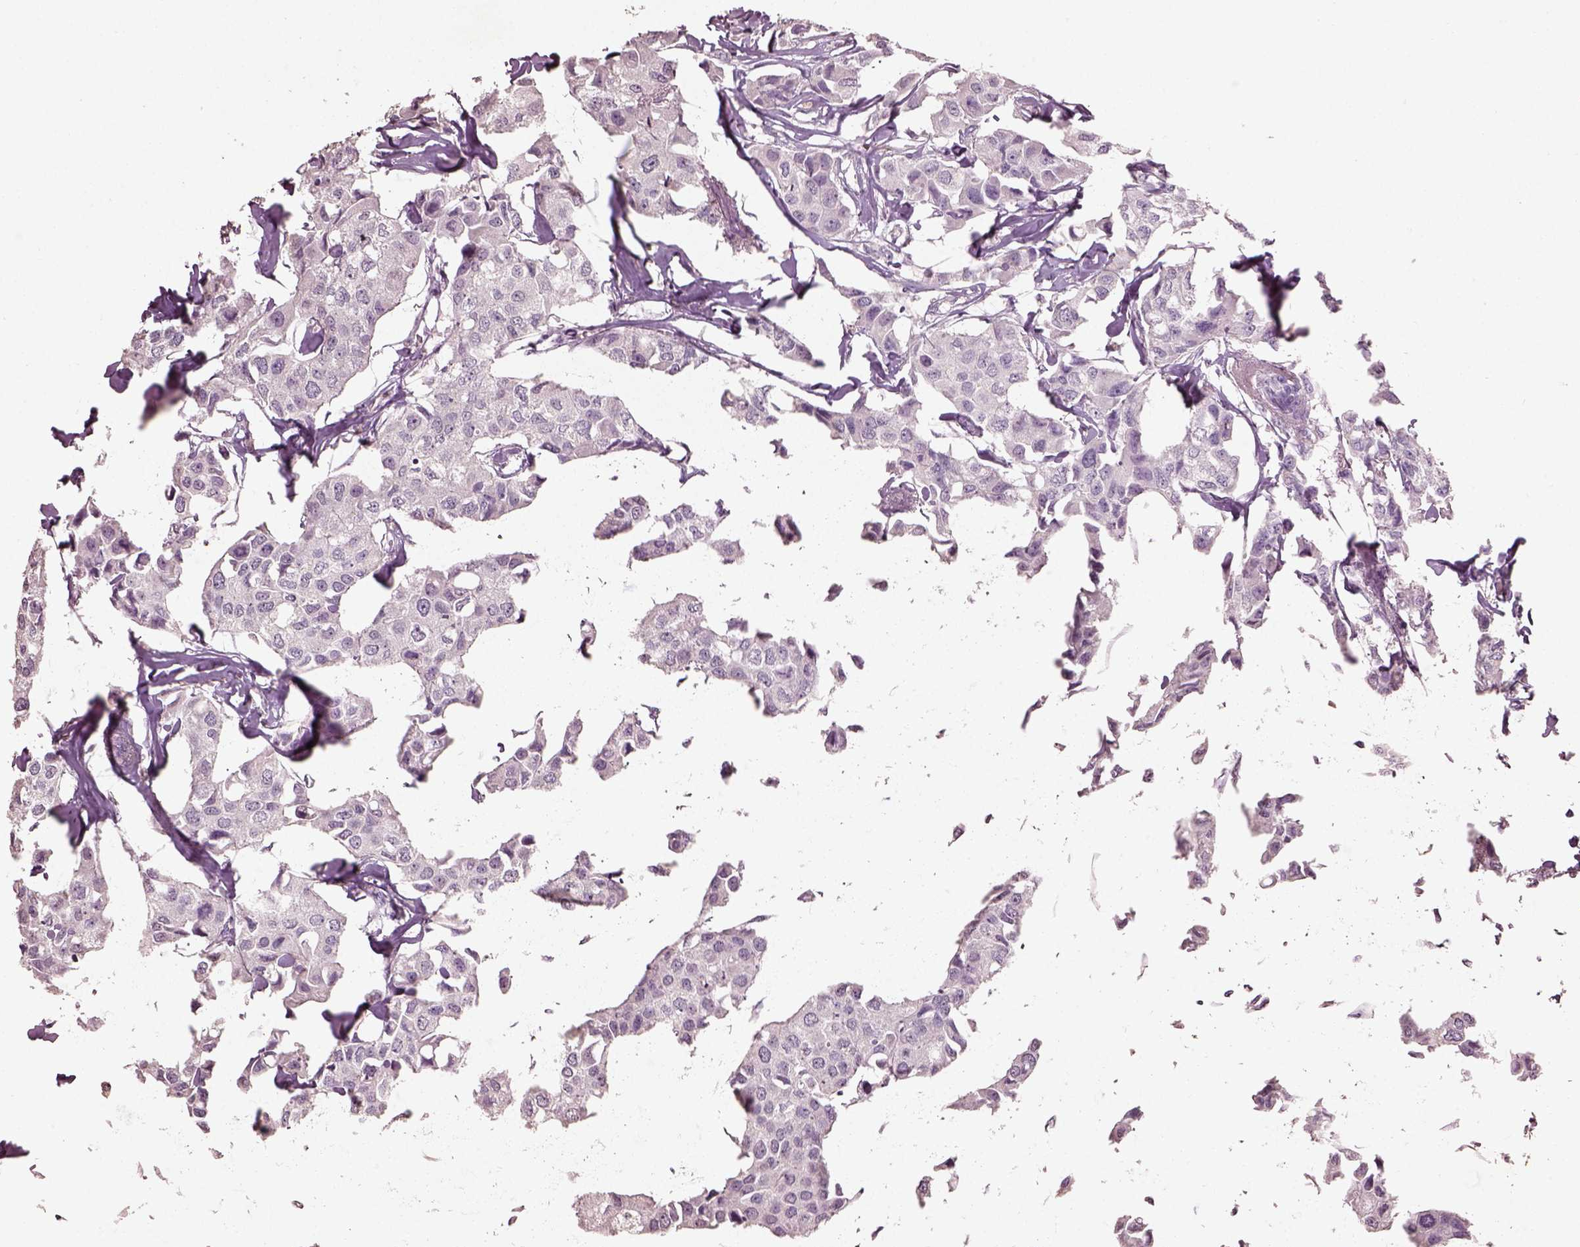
{"staining": {"intensity": "negative", "quantity": "none", "location": "none"}, "tissue": "breast cancer", "cell_type": "Tumor cells", "image_type": "cancer", "snomed": [{"axis": "morphology", "description": "Duct carcinoma"}, {"axis": "topography", "description": "Breast"}], "caption": "This is a micrograph of immunohistochemistry (IHC) staining of breast cancer, which shows no expression in tumor cells.", "gene": "KCNIP3", "patient": {"sex": "female", "age": 80}}